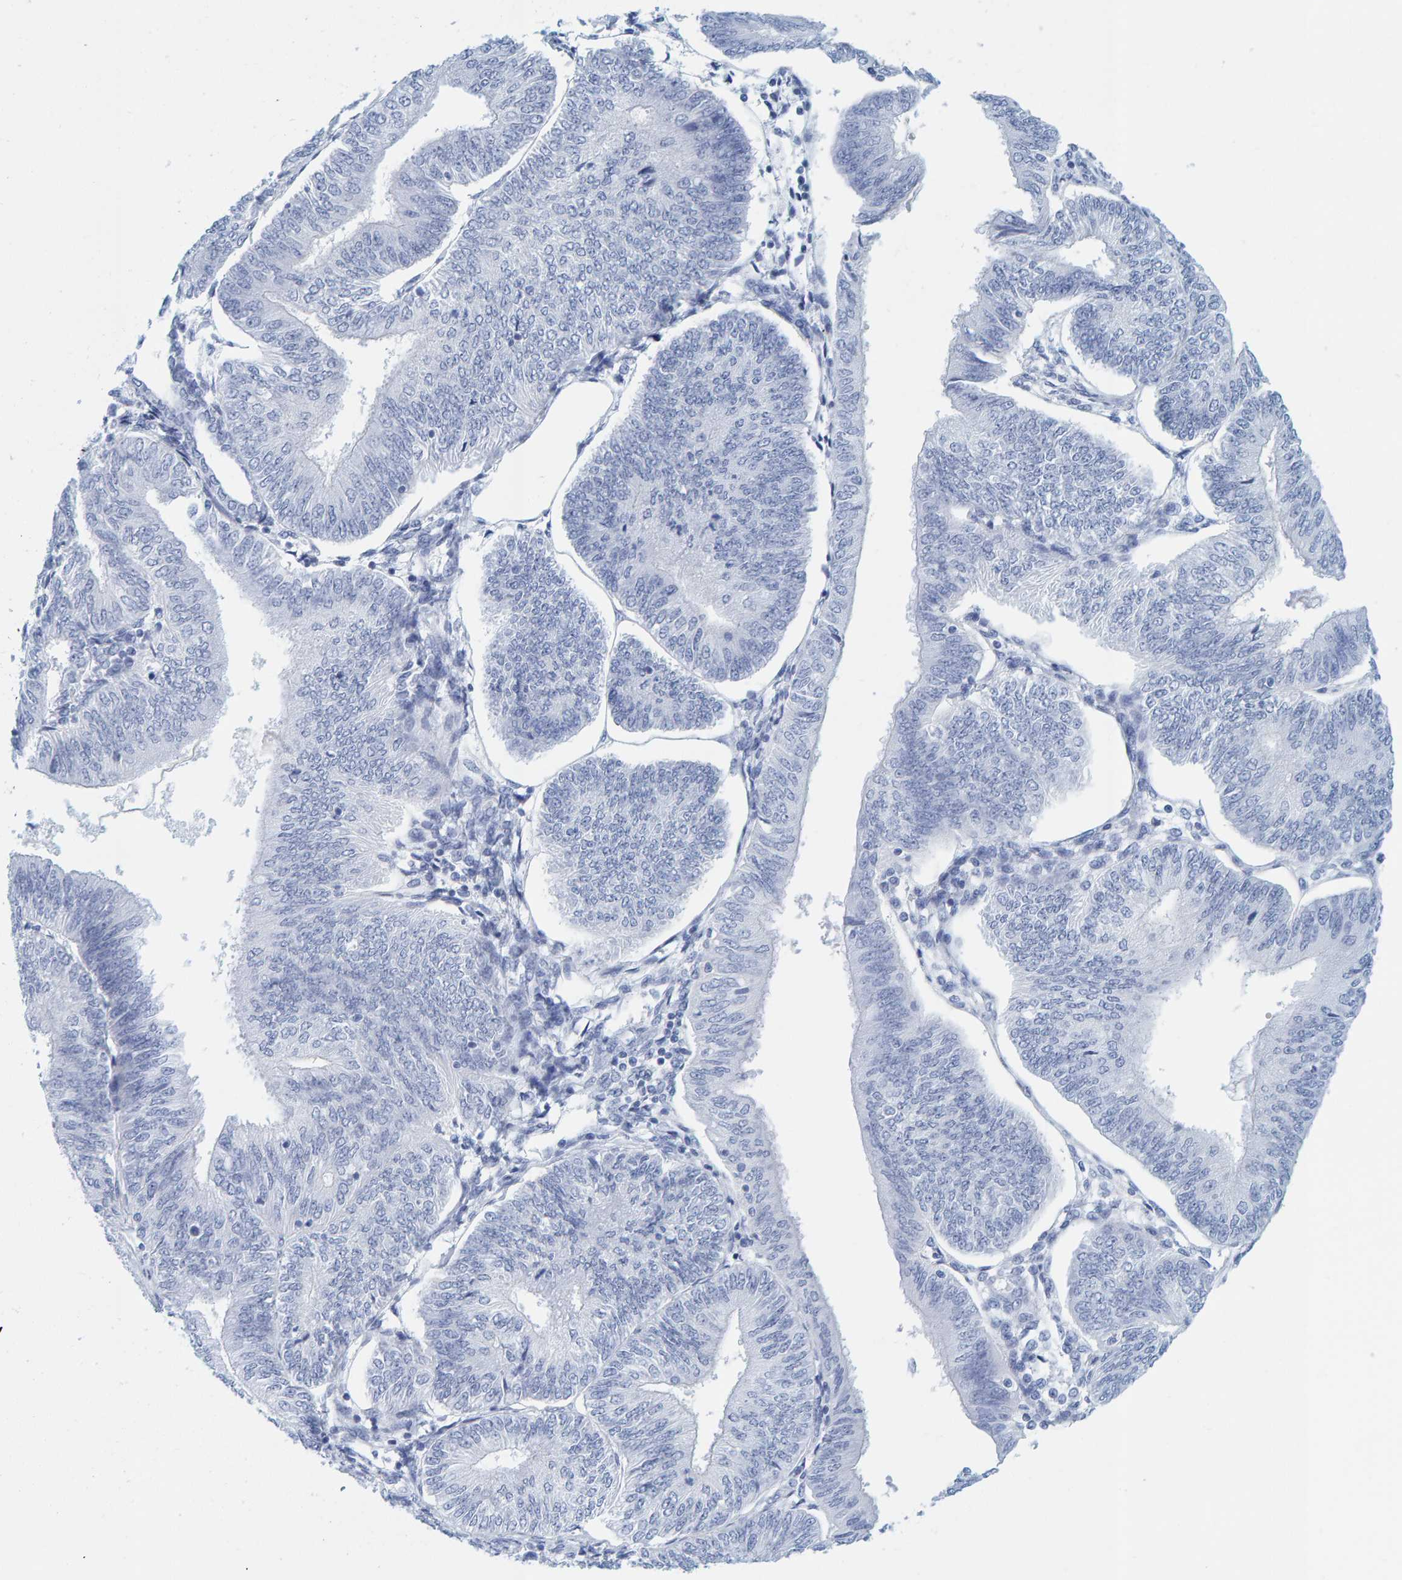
{"staining": {"intensity": "negative", "quantity": "none", "location": "none"}, "tissue": "endometrial cancer", "cell_type": "Tumor cells", "image_type": "cancer", "snomed": [{"axis": "morphology", "description": "Adenocarcinoma, NOS"}, {"axis": "topography", "description": "Endometrium"}], "caption": "Immunohistochemical staining of endometrial cancer (adenocarcinoma) exhibits no significant staining in tumor cells.", "gene": "SFTPC", "patient": {"sex": "female", "age": 58}}